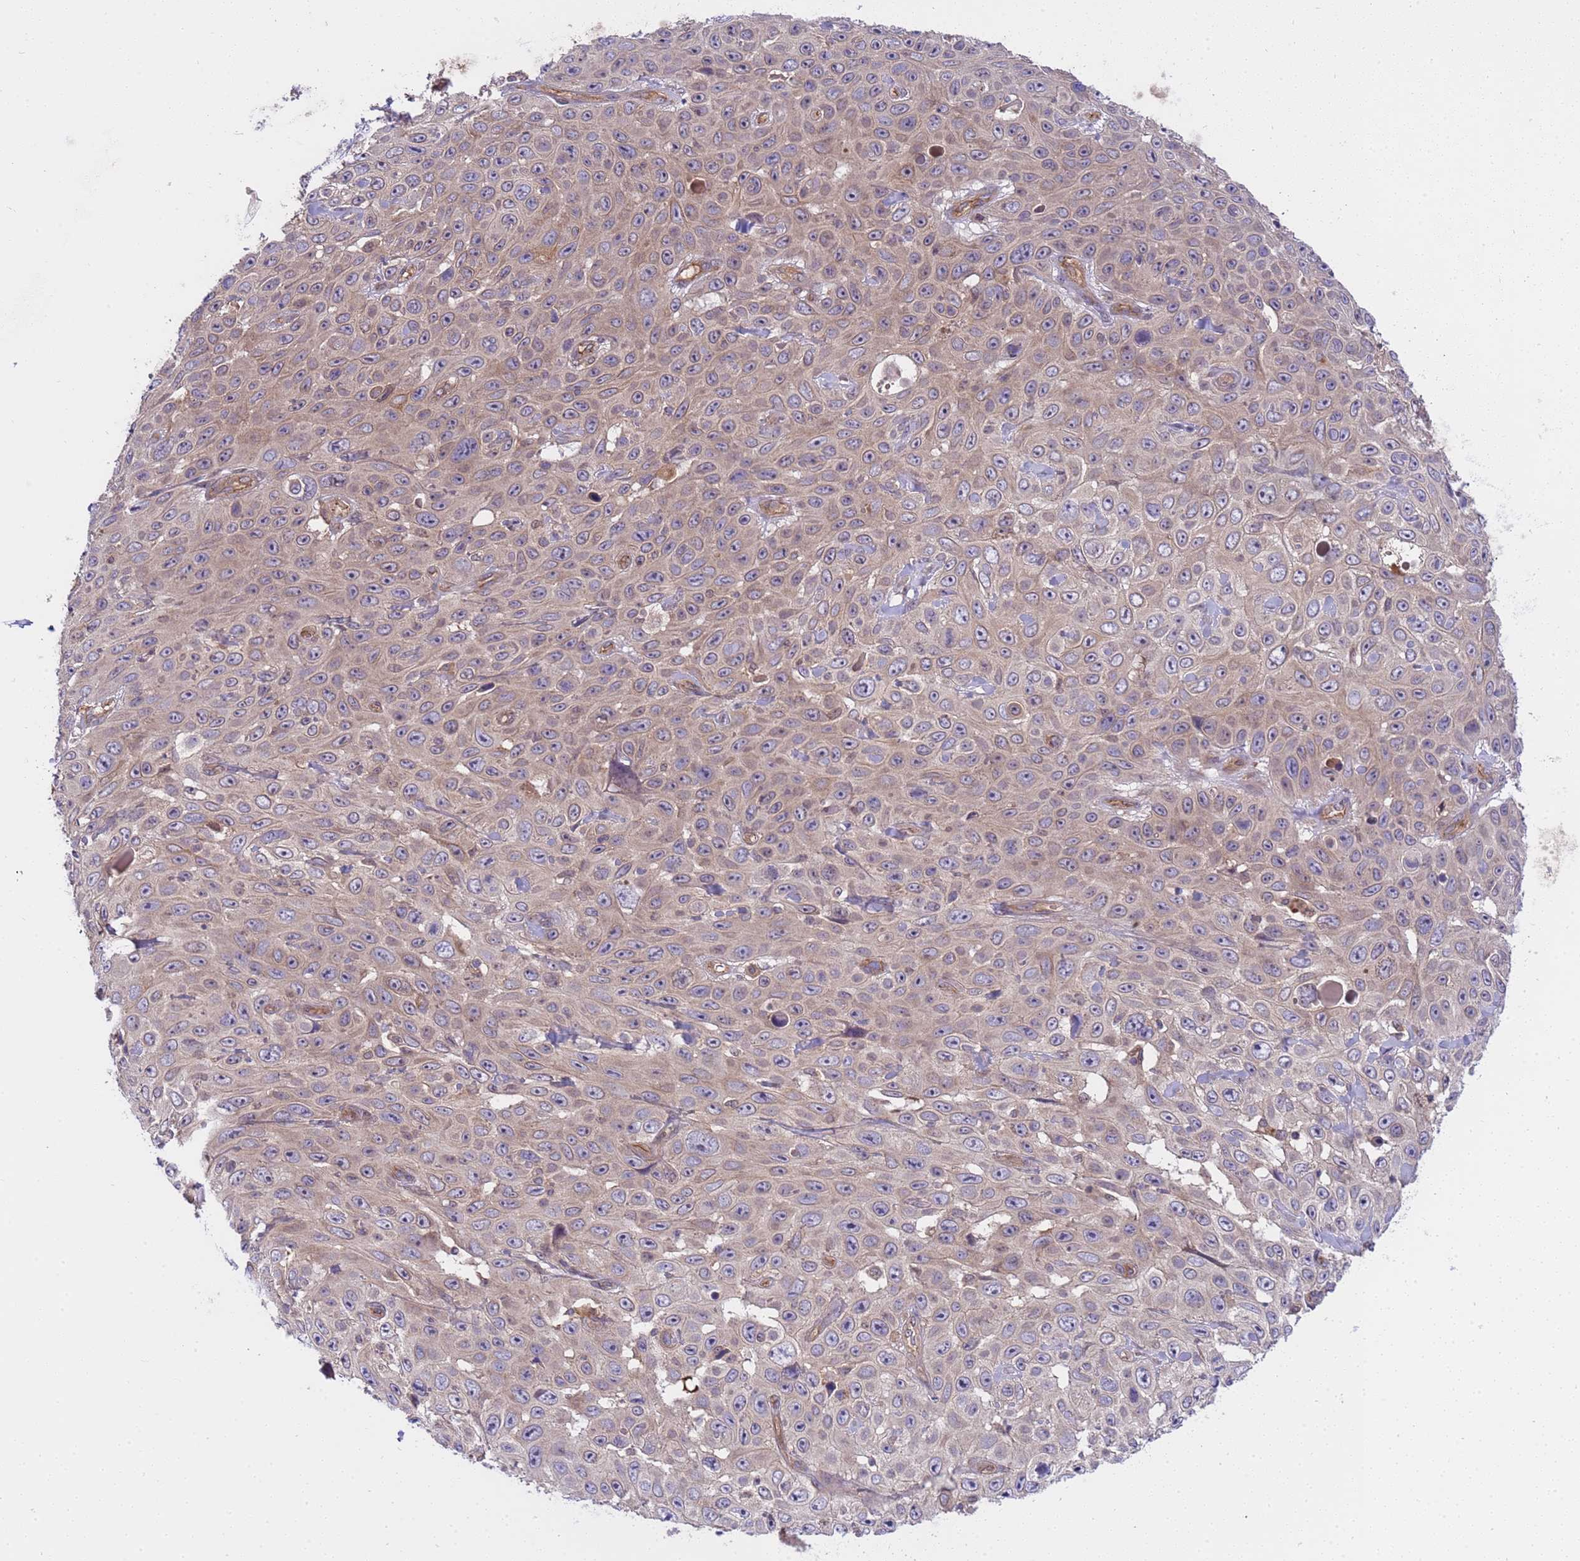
{"staining": {"intensity": "weak", "quantity": "25%-75%", "location": "cytoplasmic/membranous"}, "tissue": "skin cancer", "cell_type": "Tumor cells", "image_type": "cancer", "snomed": [{"axis": "morphology", "description": "Squamous cell carcinoma, NOS"}, {"axis": "topography", "description": "Skin"}], "caption": "A brown stain highlights weak cytoplasmic/membranous expression of a protein in squamous cell carcinoma (skin) tumor cells.", "gene": "SMCO3", "patient": {"sex": "male", "age": 82}}